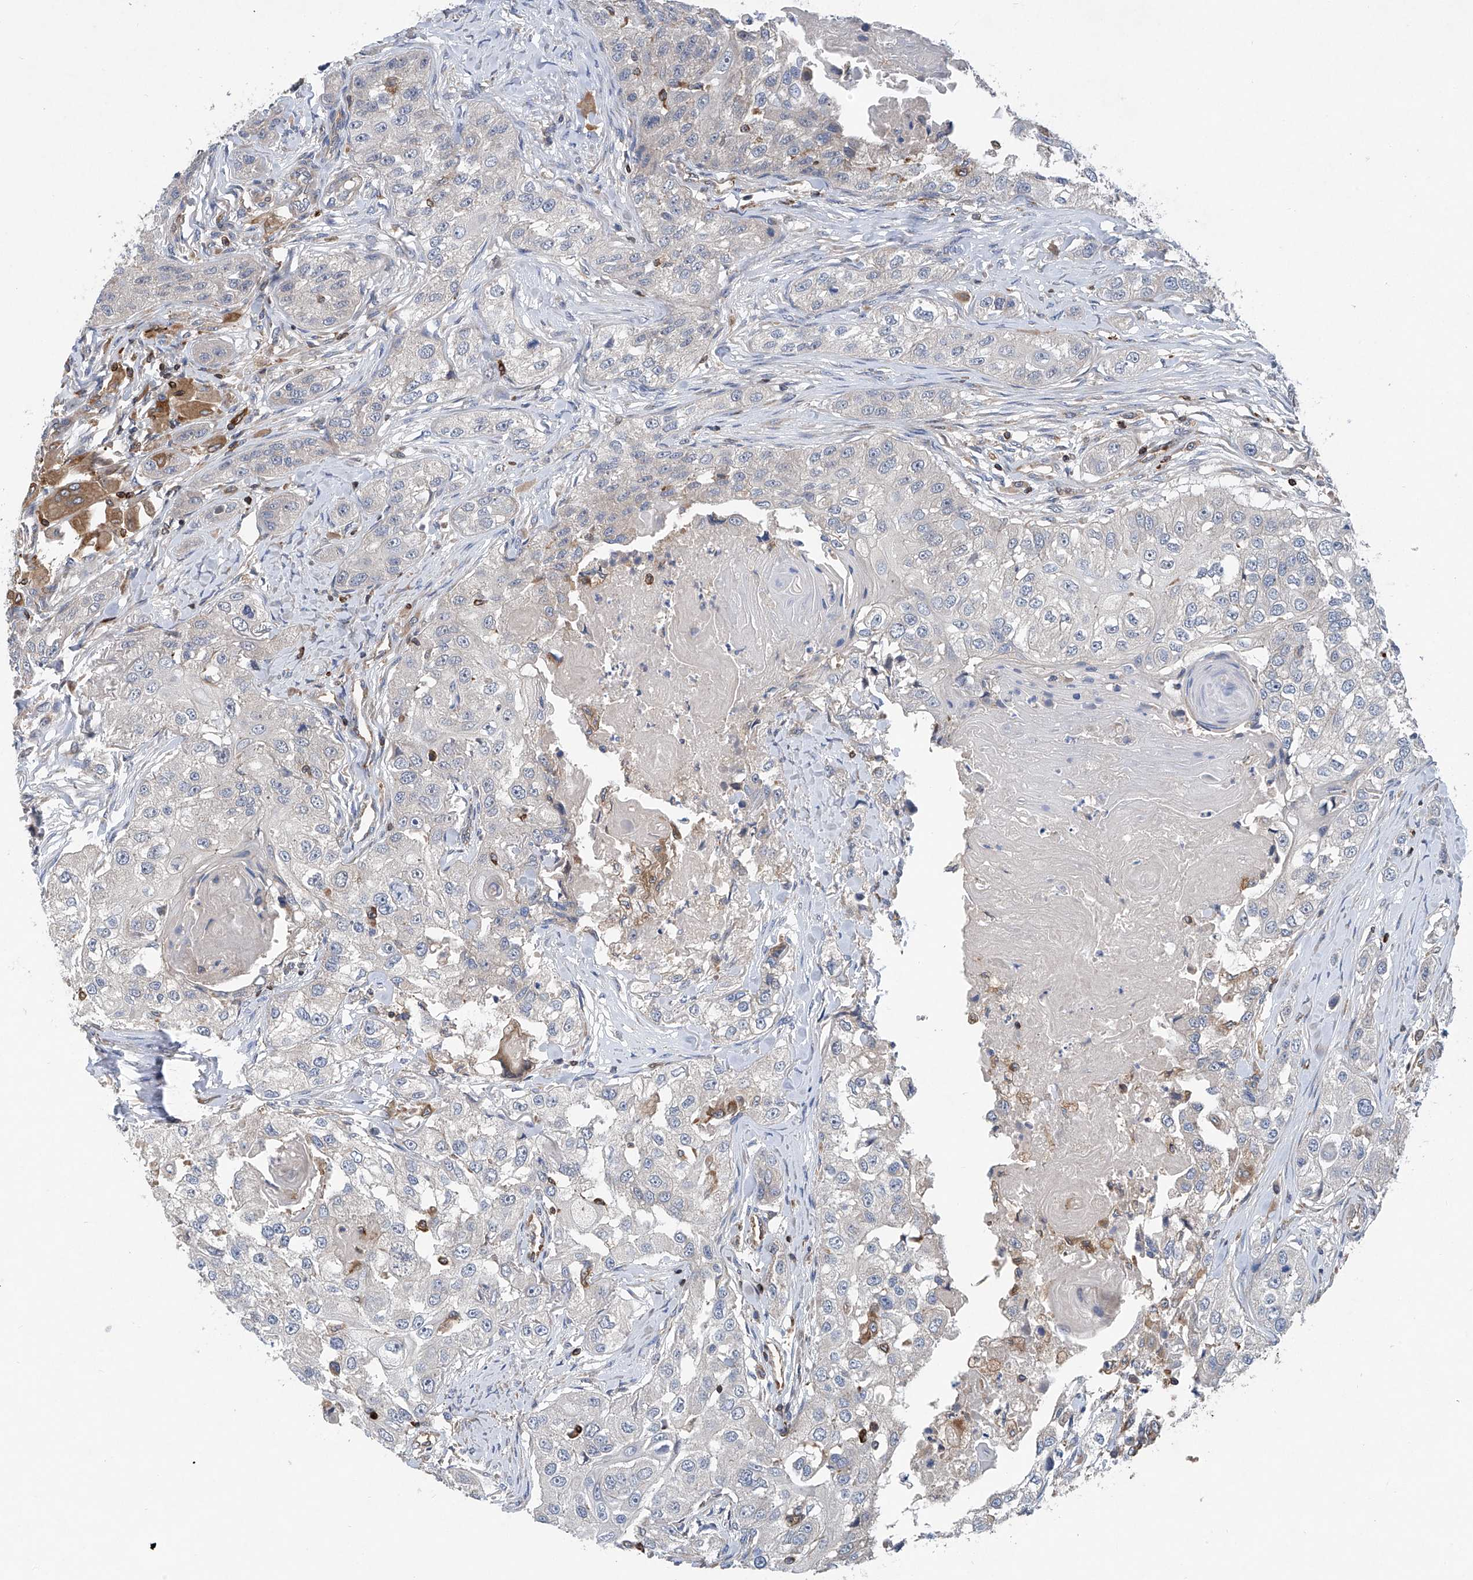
{"staining": {"intensity": "negative", "quantity": "none", "location": "none"}, "tissue": "head and neck cancer", "cell_type": "Tumor cells", "image_type": "cancer", "snomed": [{"axis": "morphology", "description": "Normal tissue, NOS"}, {"axis": "morphology", "description": "Squamous cell carcinoma, NOS"}, {"axis": "topography", "description": "Skeletal muscle"}, {"axis": "topography", "description": "Head-Neck"}], "caption": "Head and neck cancer (squamous cell carcinoma) was stained to show a protein in brown. There is no significant staining in tumor cells.", "gene": "TRIM38", "patient": {"sex": "male", "age": 51}}